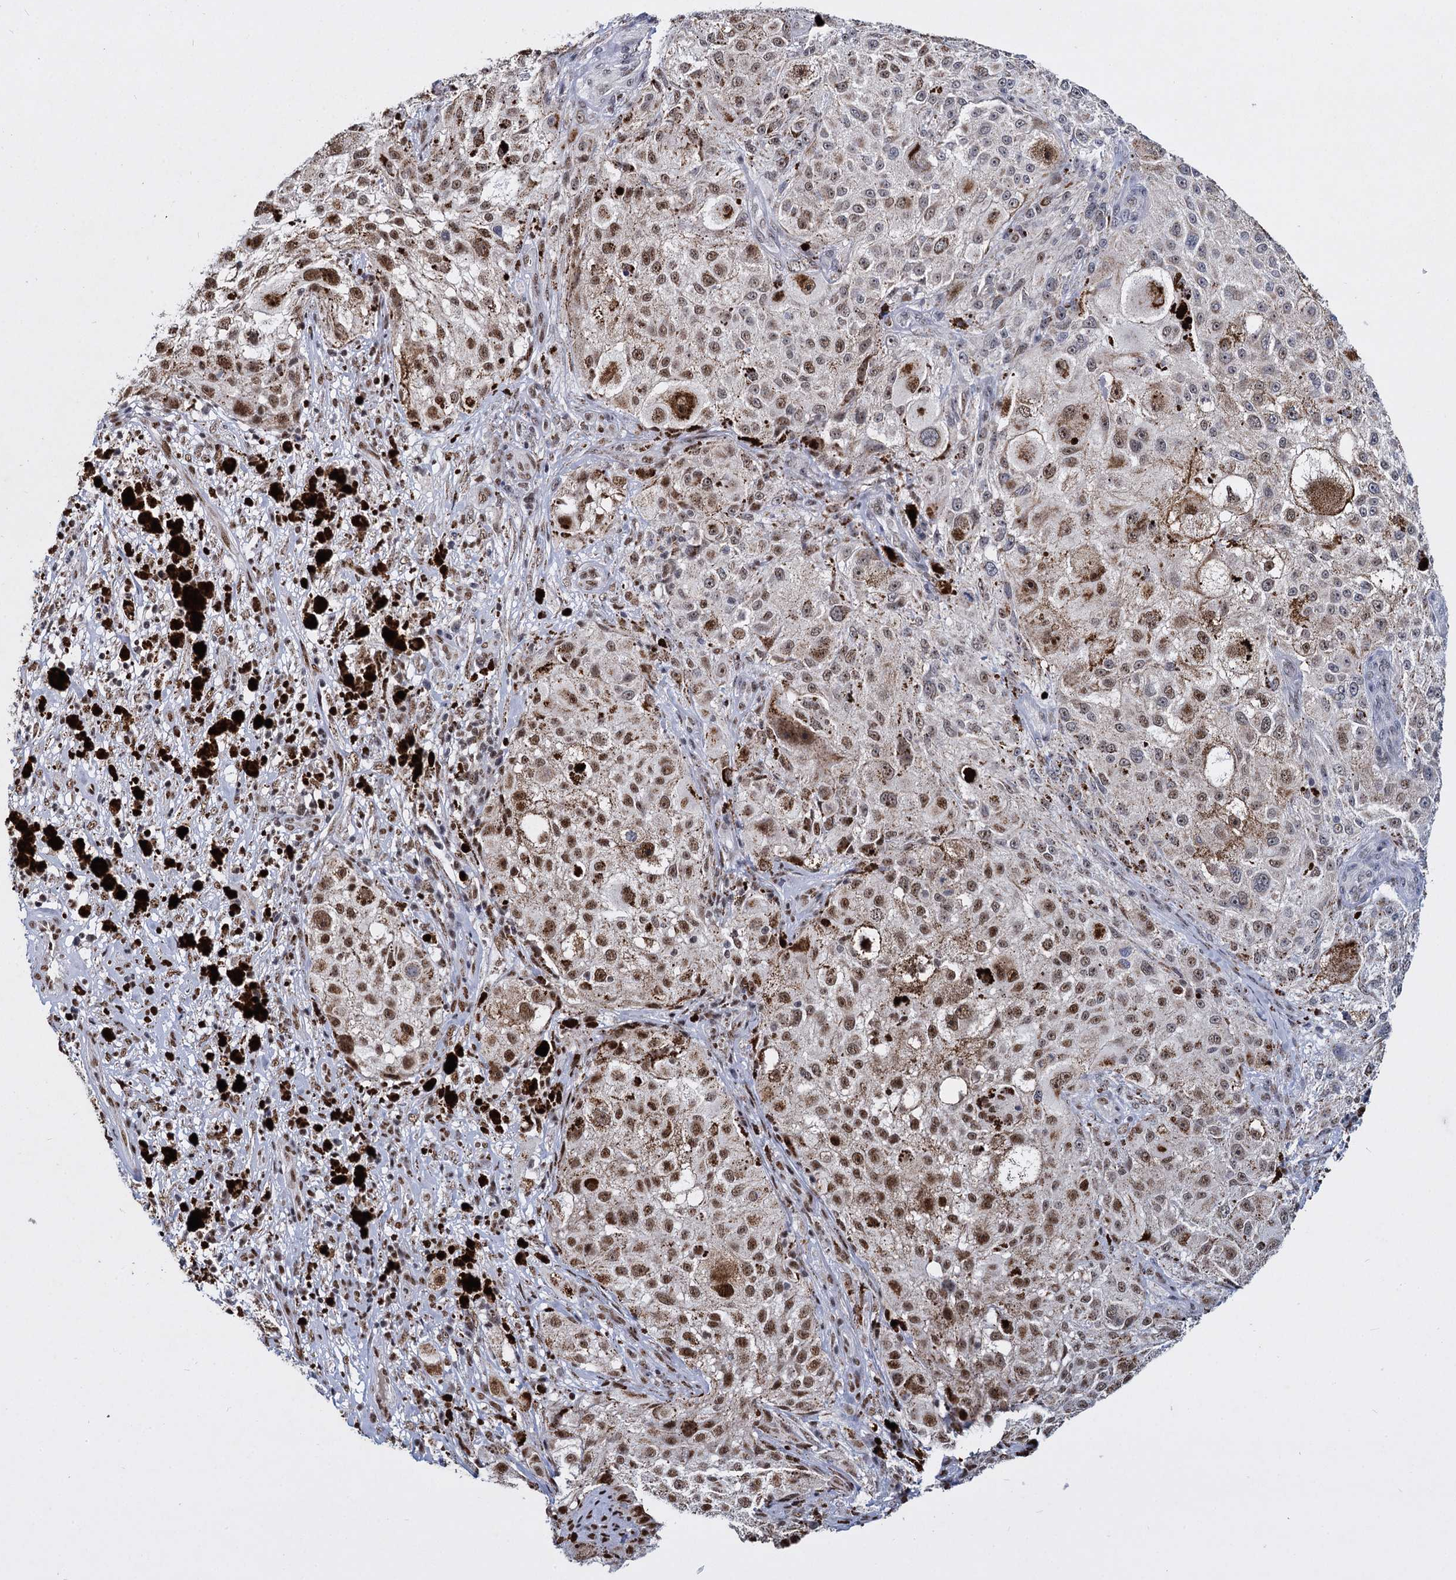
{"staining": {"intensity": "moderate", "quantity": ">75%", "location": "nuclear"}, "tissue": "melanoma", "cell_type": "Tumor cells", "image_type": "cancer", "snomed": [{"axis": "morphology", "description": "Necrosis, NOS"}, {"axis": "morphology", "description": "Malignant melanoma, NOS"}, {"axis": "topography", "description": "Skin"}], "caption": "Approximately >75% of tumor cells in malignant melanoma show moderate nuclear protein expression as visualized by brown immunohistochemical staining.", "gene": "RPUSD4", "patient": {"sex": "female", "age": 87}}